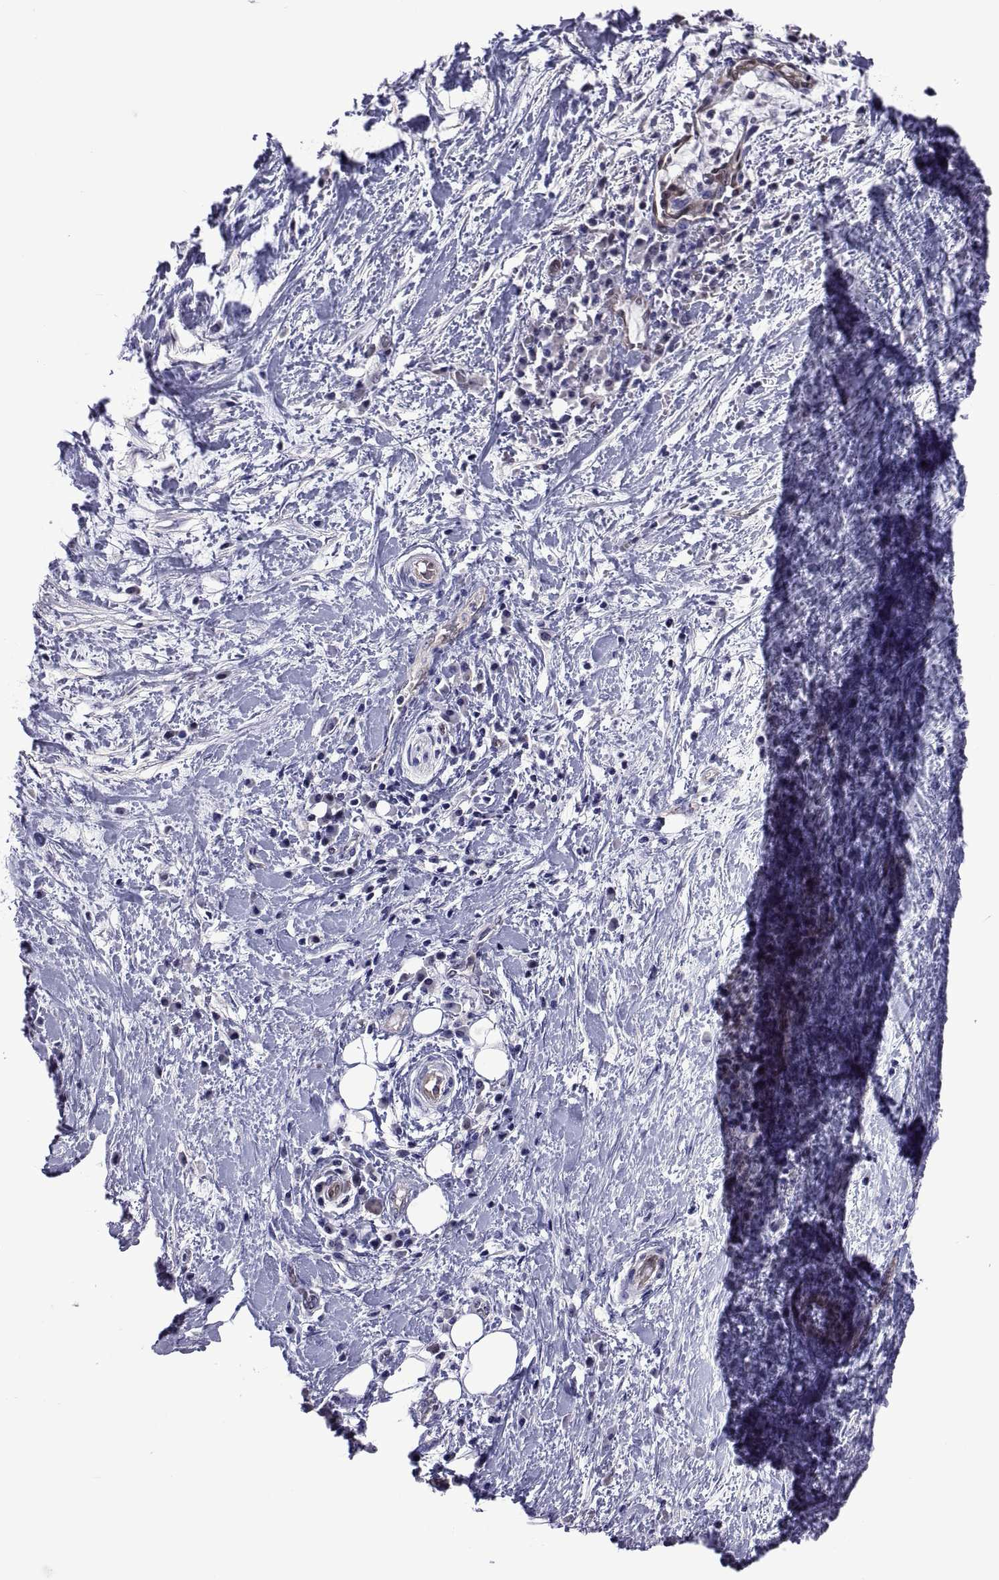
{"staining": {"intensity": "negative", "quantity": "none", "location": "none"}, "tissue": "liver cancer", "cell_type": "Tumor cells", "image_type": "cancer", "snomed": [{"axis": "morphology", "description": "Cholangiocarcinoma"}, {"axis": "topography", "description": "Liver"}], "caption": "Immunohistochemistry of liver cancer (cholangiocarcinoma) shows no staining in tumor cells.", "gene": "LCN9", "patient": {"sex": "female", "age": 73}}